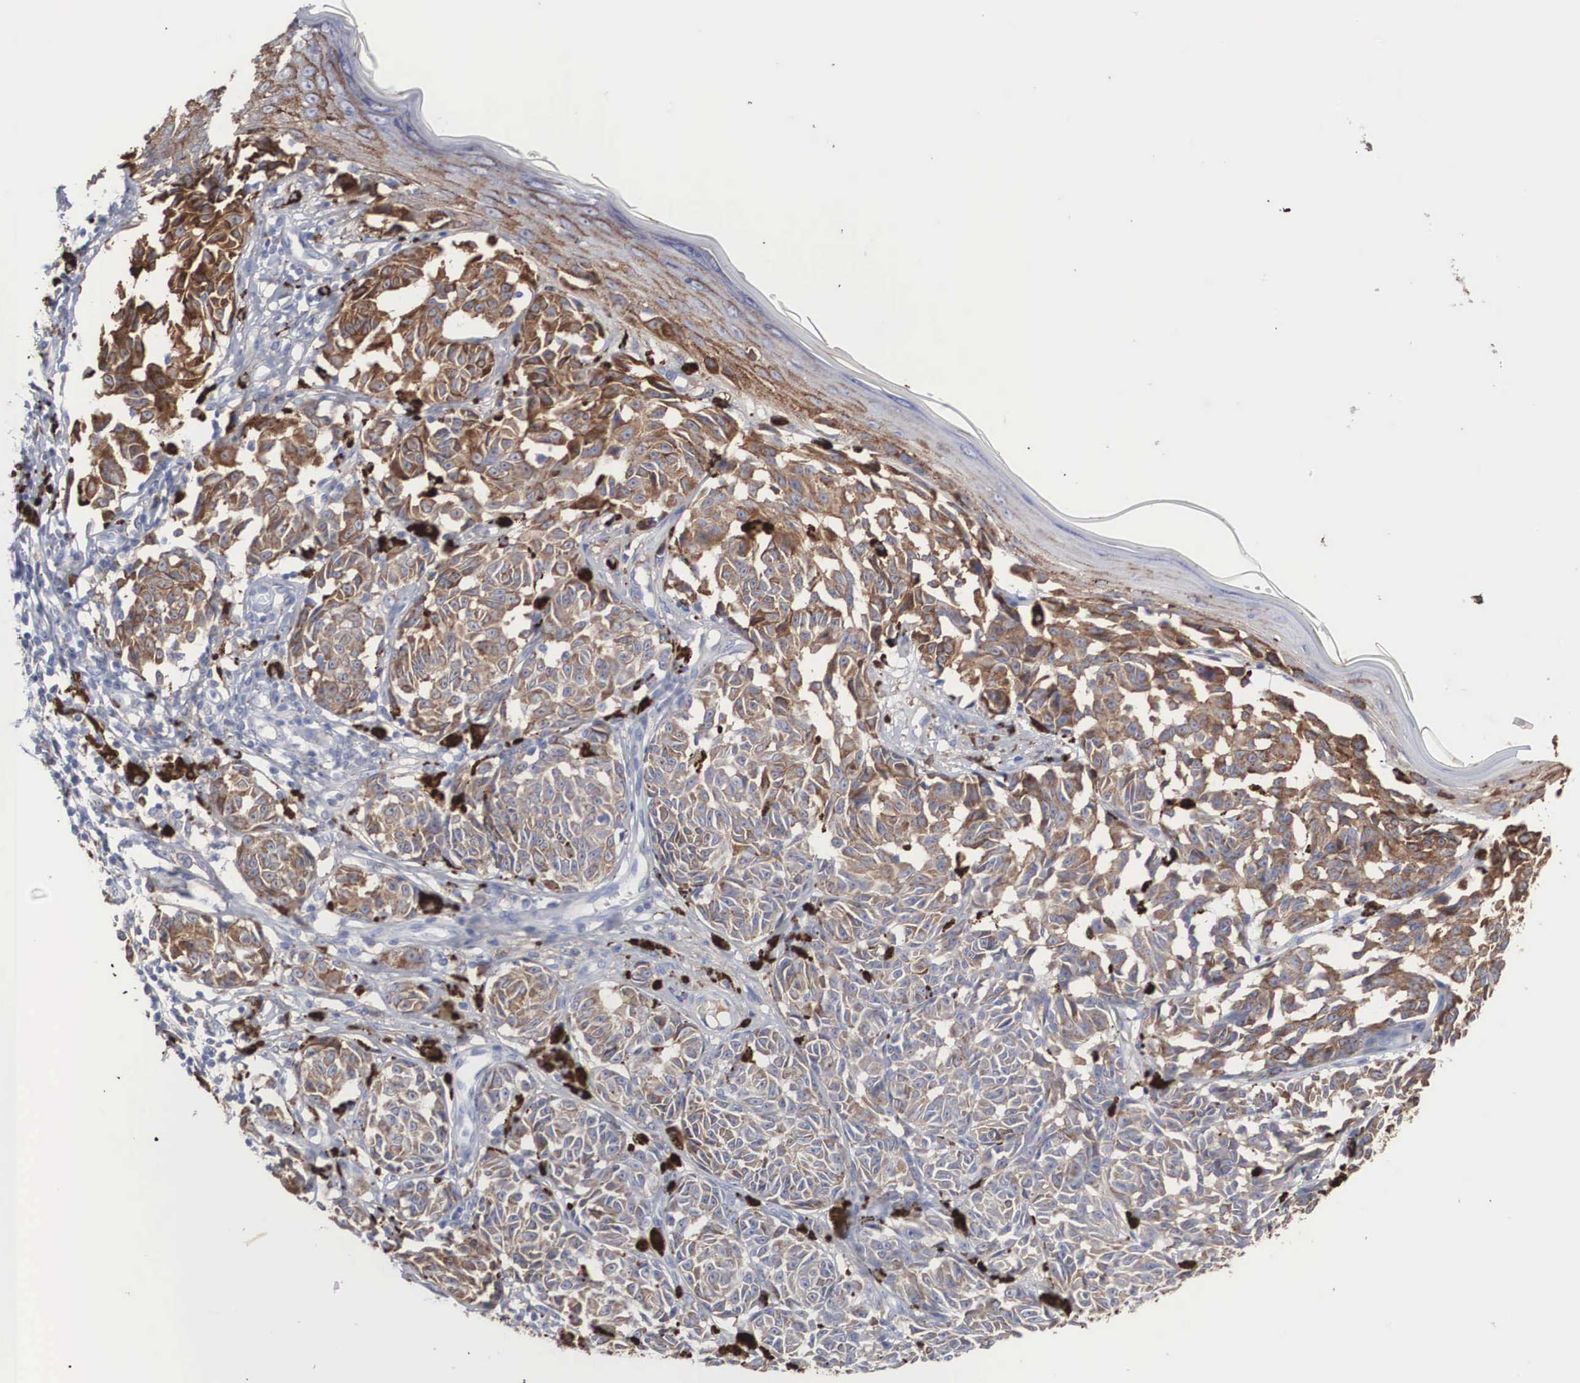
{"staining": {"intensity": "moderate", "quantity": ">75%", "location": "cytoplasmic/membranous"}, "tissue": "melanoma", "cell_type": "Tumor cells", "image_type": "cancer", "snomed": [{"axis": "morphology", "description": "Malignant melanoma, NOS"}, {"axis": "topography", "description": "Skin"}], "caption": "Tumor cells display medium levels of moderate cytoplasmic/membranous positivity in approximately >75% of cells in malignant melanoma. (DAB IHC, brown staining for protein, blue staining for nuclei).", "gene": "LGALS3BP", "patient": {"sex": "male", "age": 49}}